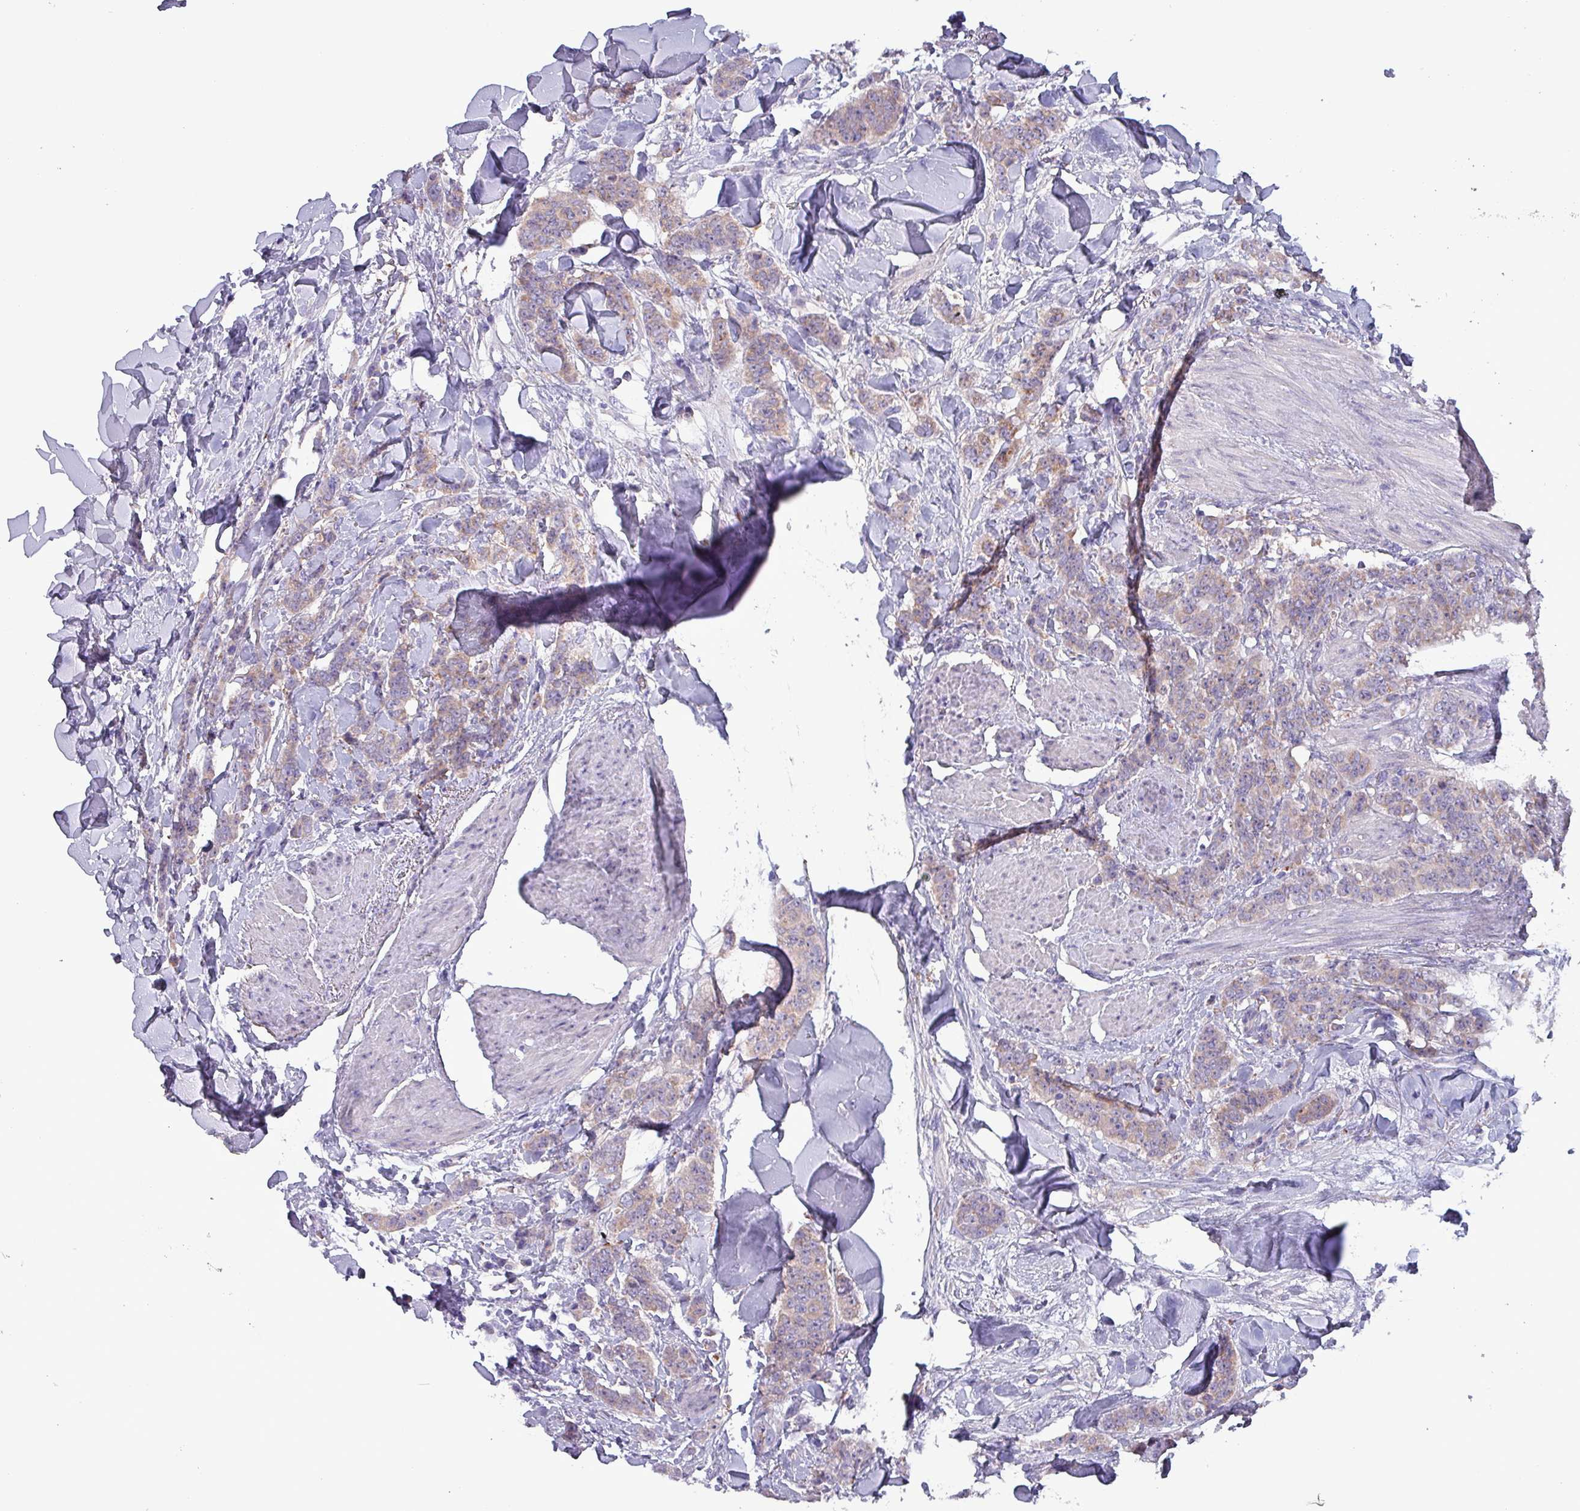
{"staining": {"intensity": "weak", "quantity": ">75%", "location": "cytoplasmic/membranous"}, "tissue": "breast cancer", "cell_type": "Tumor cells", "image_type": "cancer", "snomed": [{"axis": "morphology", "description": "Duct carcinoma"}, {"axis": "topography", "description": "Breast"}], "caption": "Immunohistochemistry (IHC) image of neoplastic tissue: breast infiltrating ductal carcinoma stained using immunohistochemistry reveals low levels of weak protein expression localized specifically in the cytoplasmic/membranous of tumor cells, appearing as a cytoplasmic/membranous brown color.", "gene": "HSD3B7", "patient": {"sex": "female", "age": 40}}